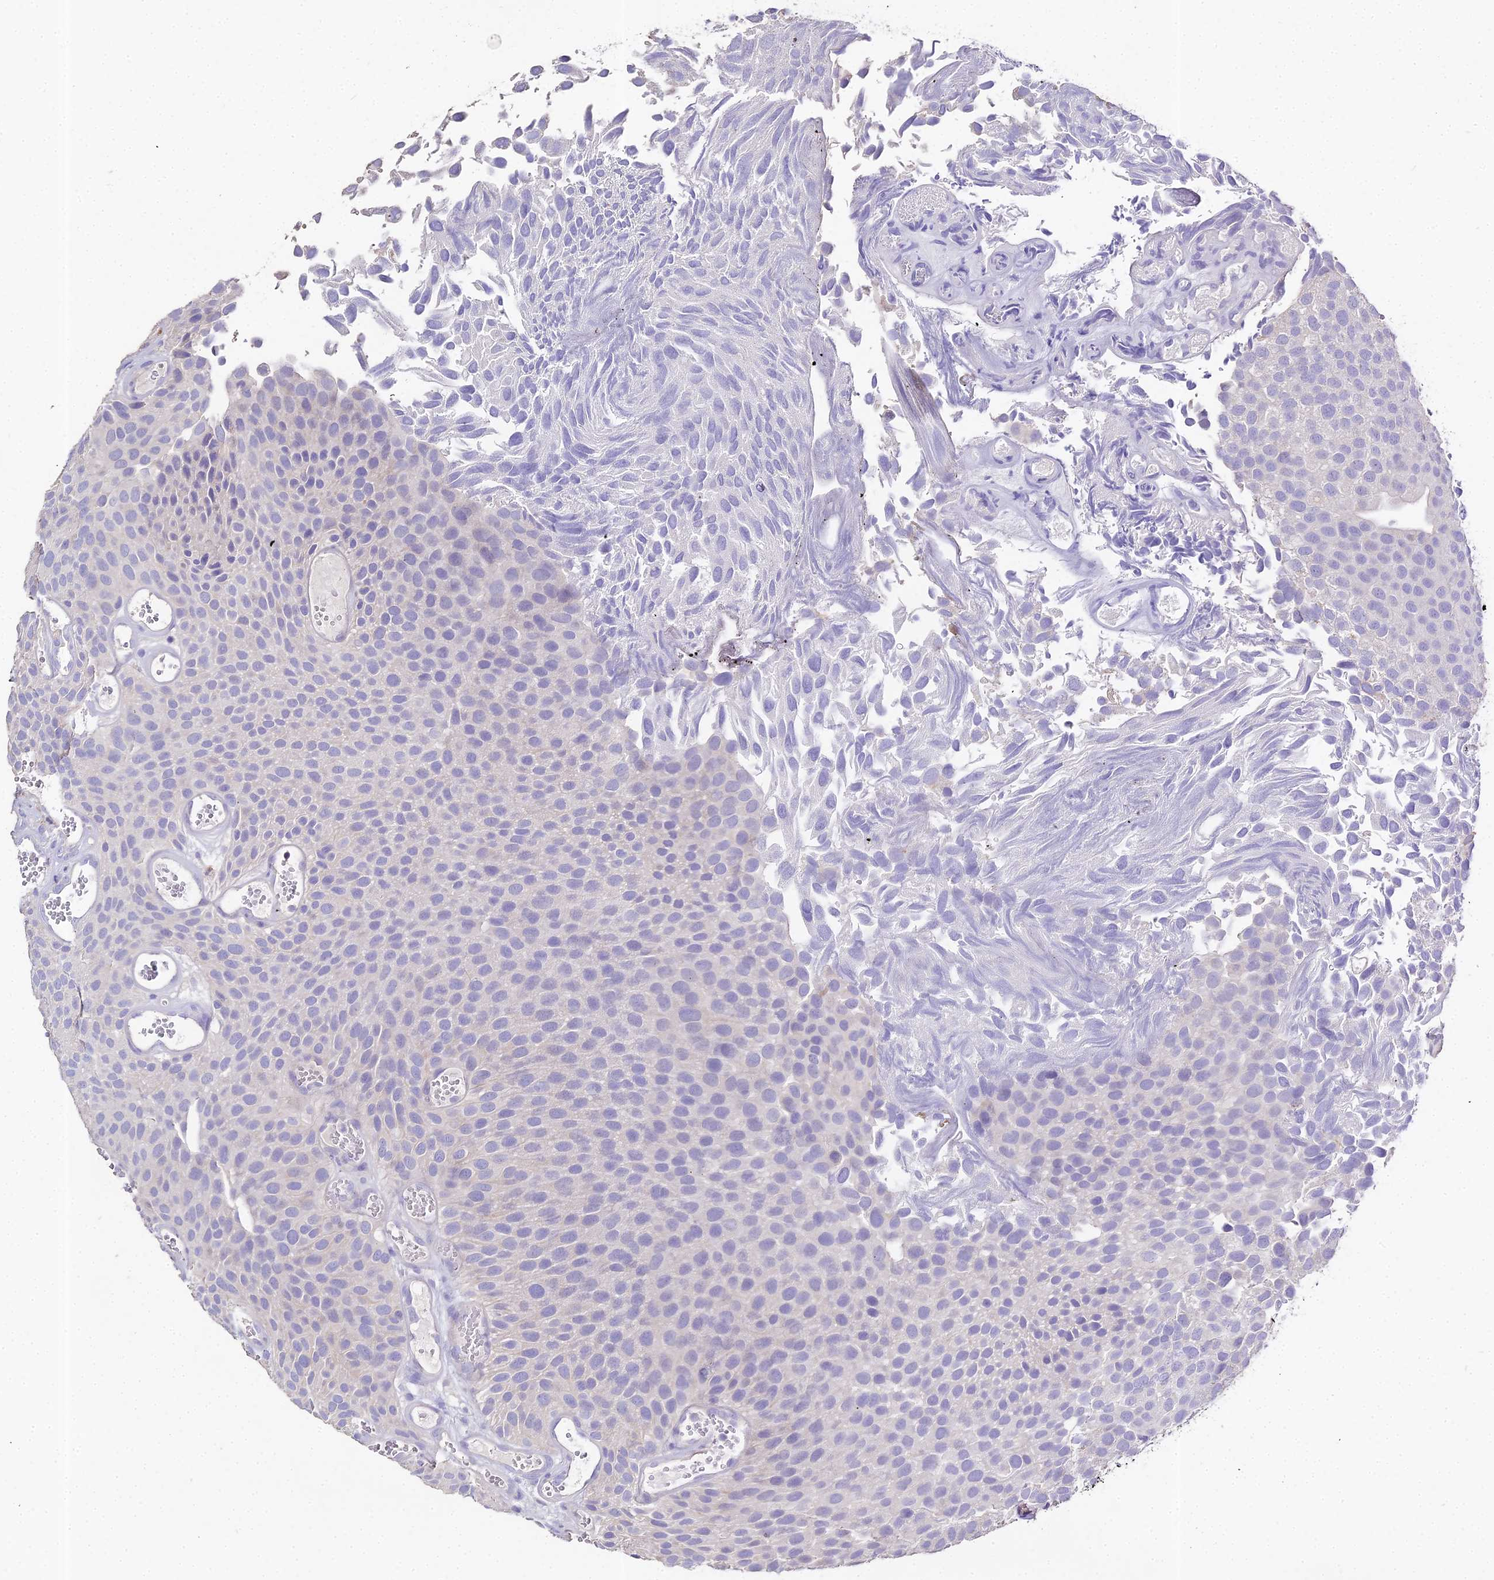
{"staining": {"intensity": "negative", "quantity": "none", "location": "none"}, "tissue": "urothelial cancer", "cell_type": "Tumor cells", "image_type": "cancer", "snomed": [{"axis": "morphology", "description": "Urothelial carcinoma, Low grade"}, {"axis": "topography", "description": "Urinary bladder"}], "caption": "A high-resolution image shows immunohistochemistry staining of urothelial carcinoma (low-grade), which demonstrates no significant positivity in tumor cells.", "gene": "GLYAT", "patient": {"sex": "male", "age": 89}}